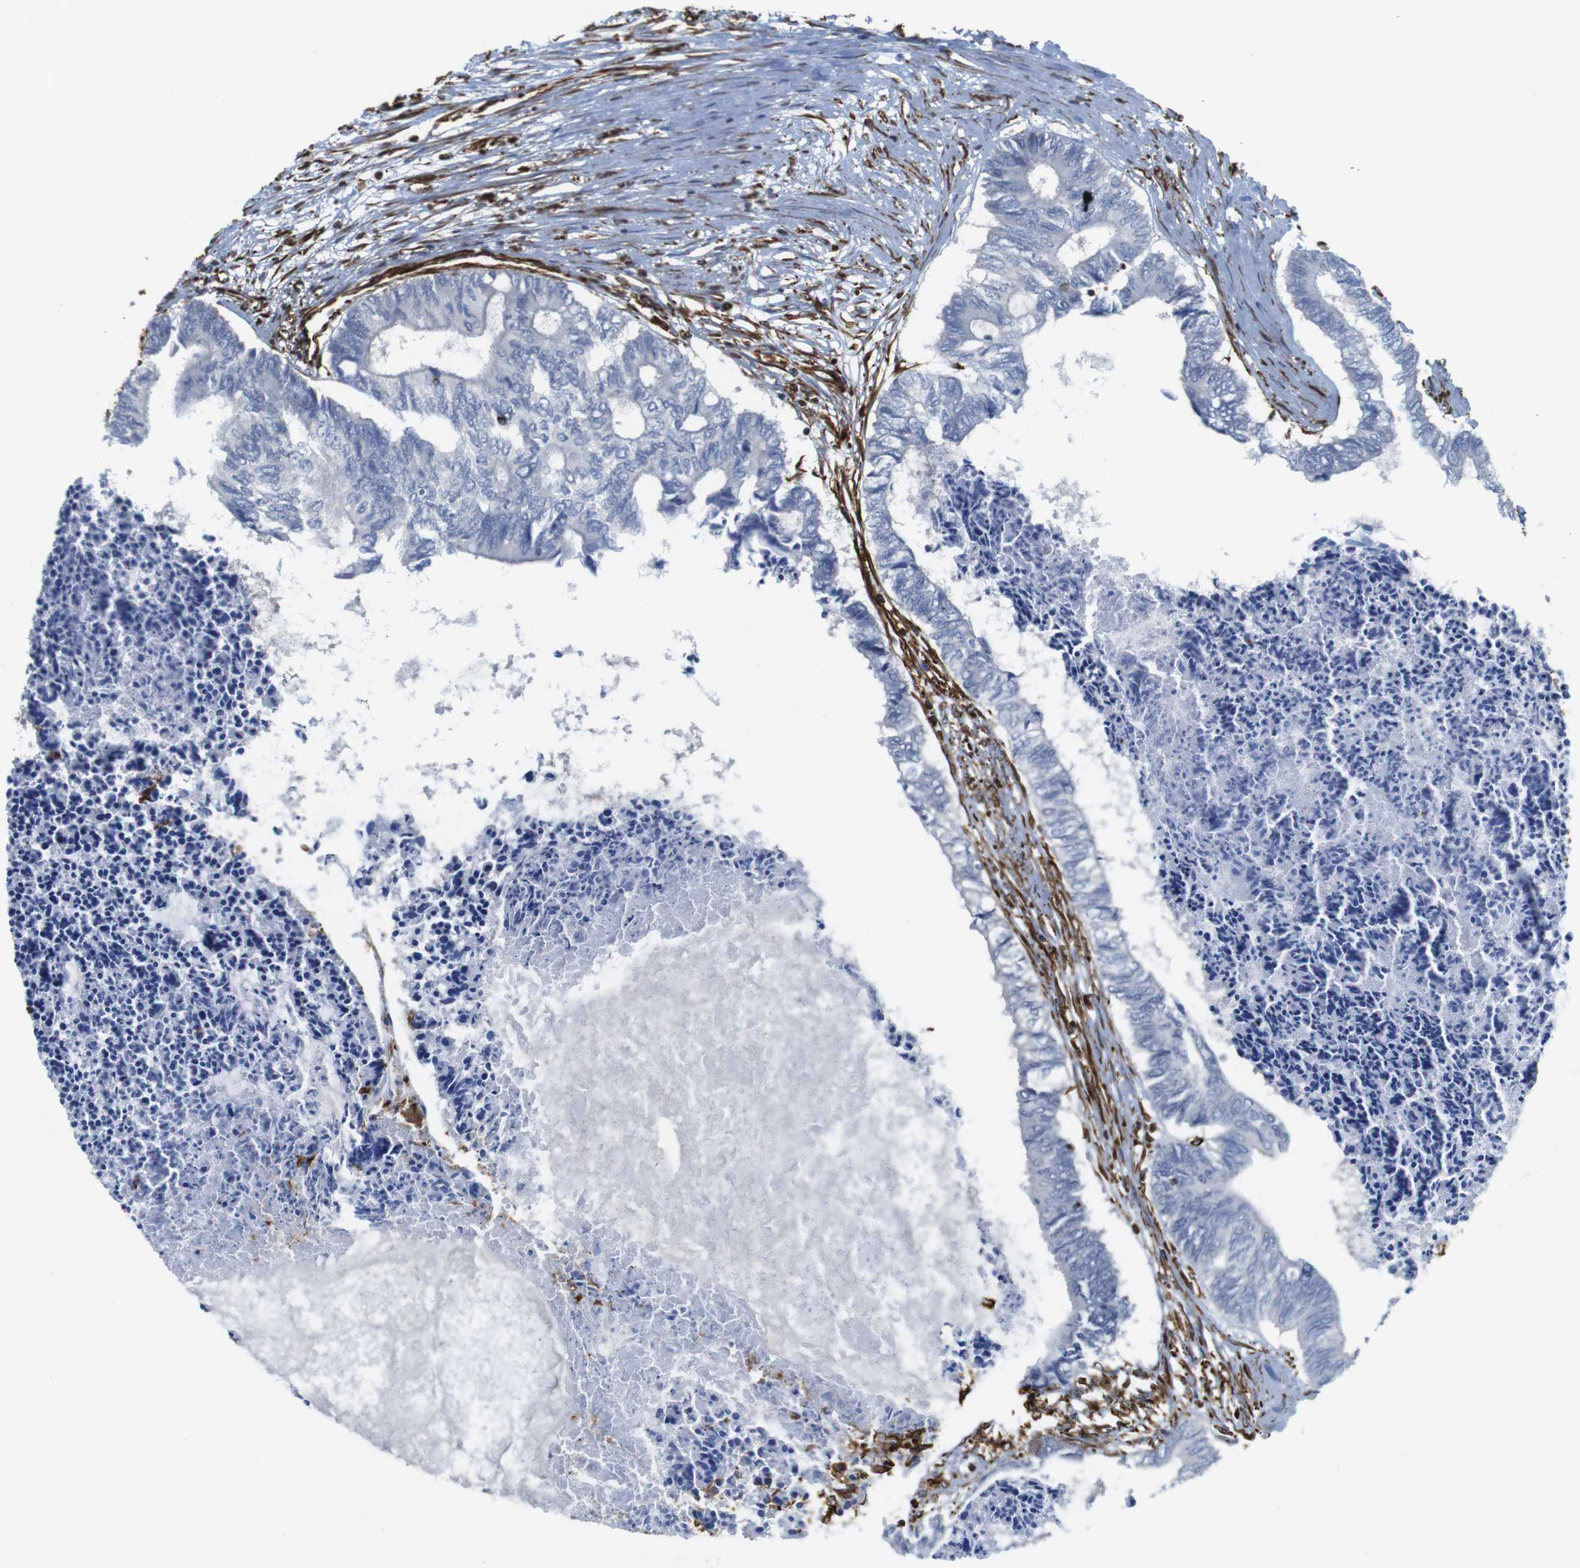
{"staining": {"intensity": "negative", "quantity": "none", "location": "none"}, "tissue": "colorectal cancer", "cell_type": "Tumor cells", "image_type": "cancer", "snomed": [{"axis": "morphology", "description": "Adenocarcinoma, NOS"}, {"axis": "topography", "description": "Rectum"}], "caption": "An immunohistochemistry micrograph of colorectal cancer (adenocarcinoma) is shown. There is no staining in tumor cells of colorectal cancer (adenocarcinoma).", "gene": "RALGPS1", "patient": {"sex": "male", "age": 63}}